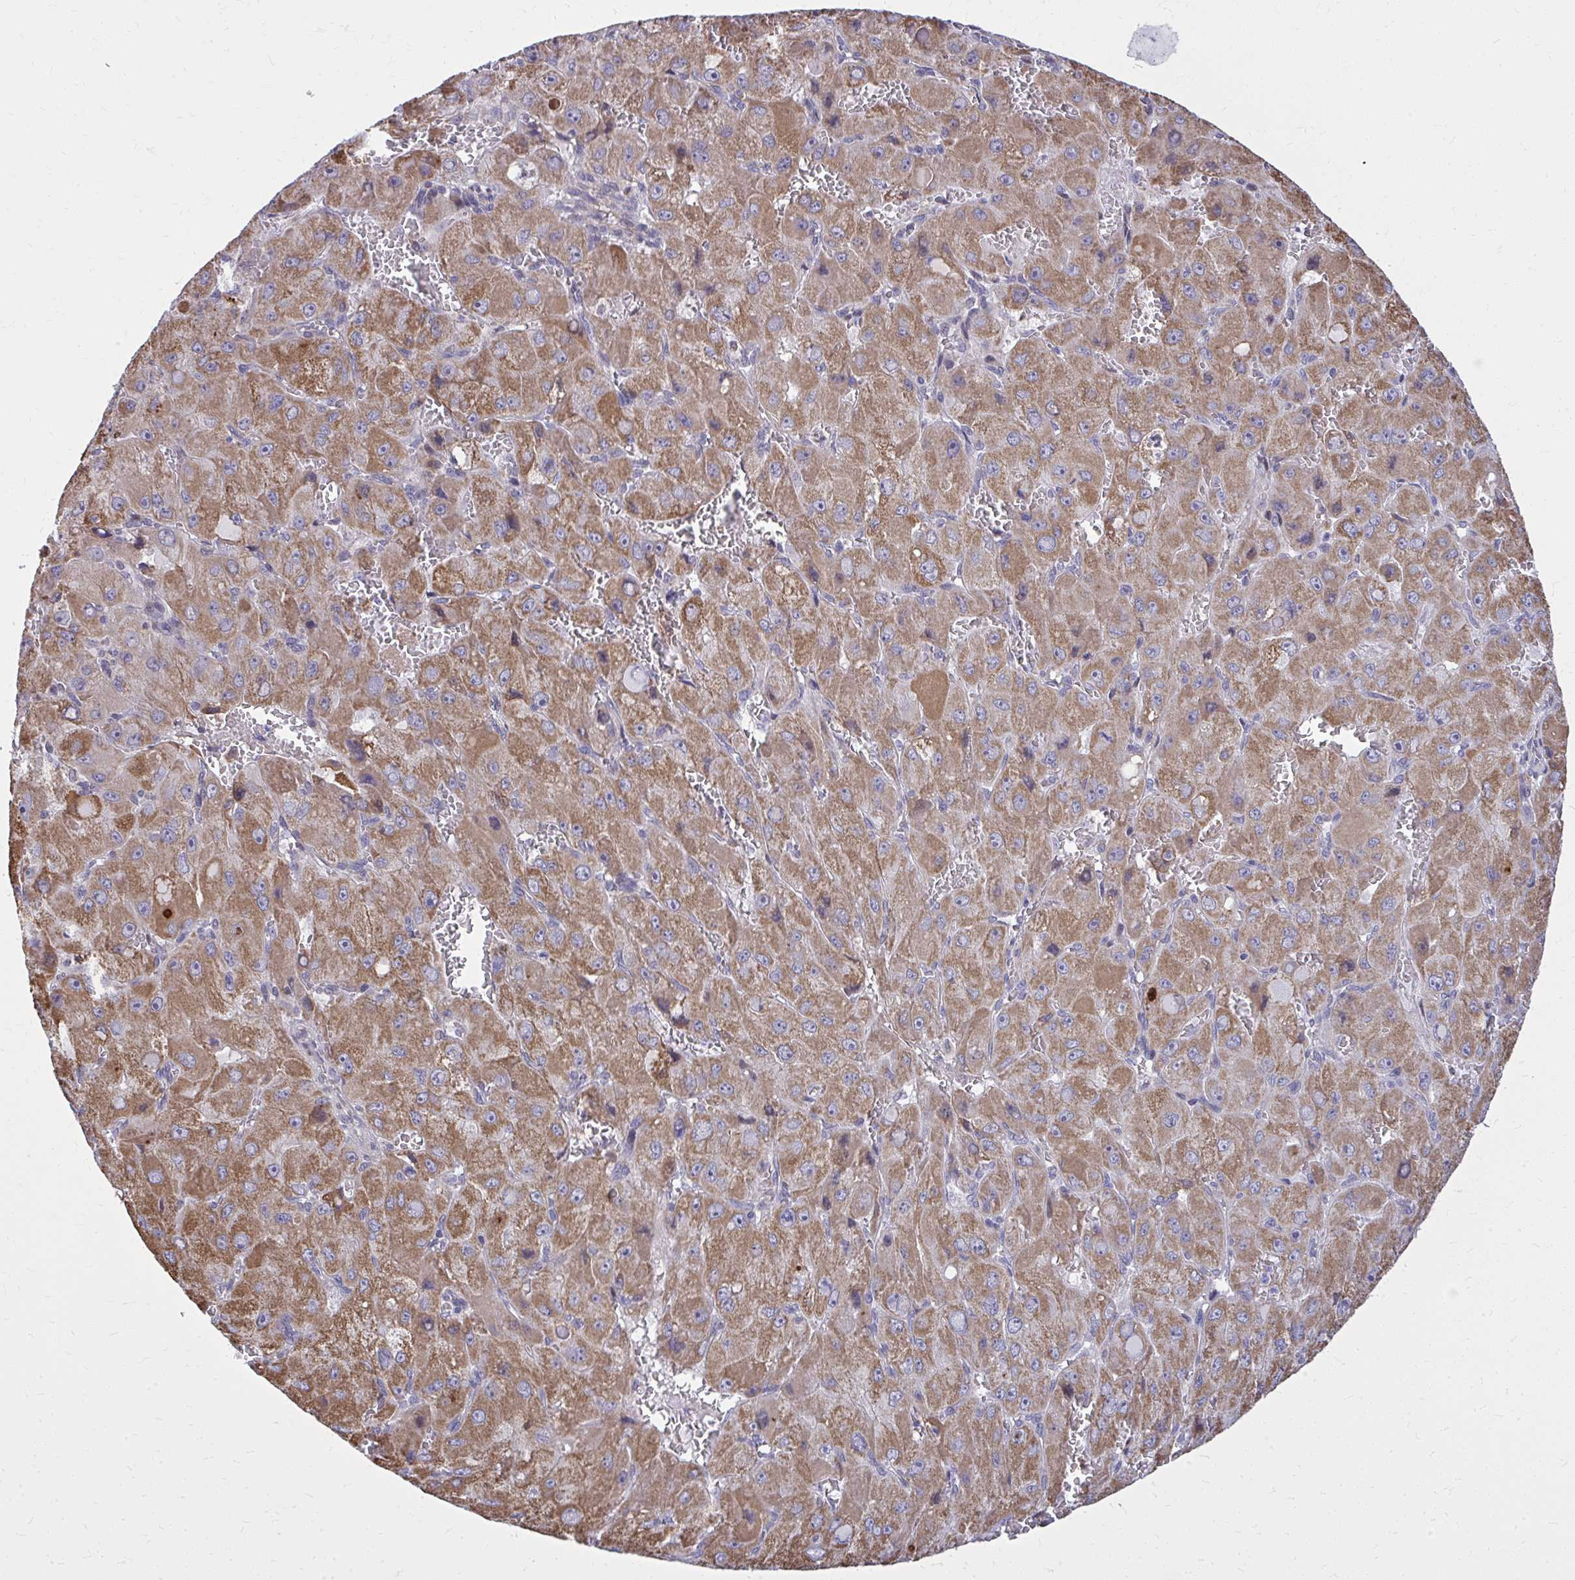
{"staining": {"intensity": "strong", "quantity": ">75%", "location": "cytoplasmic/membranous"}, "tissue": "liver cancer", "cell_type": "Tumor cells", "image_type": "cancer", "snomed": [{"axis": "morphology", "description": "Carcinoma, Hepatocellular, NOS"}, {"axis": "topography", "description": "Liver"}], "caption": "Protein staining of liver cancer tissue displays strong cytoplasmic/membranous positivity in approximately >75% of tumor cells.", "gene": "ZNF362", "patient": {"sex": "male", "age": 27}}